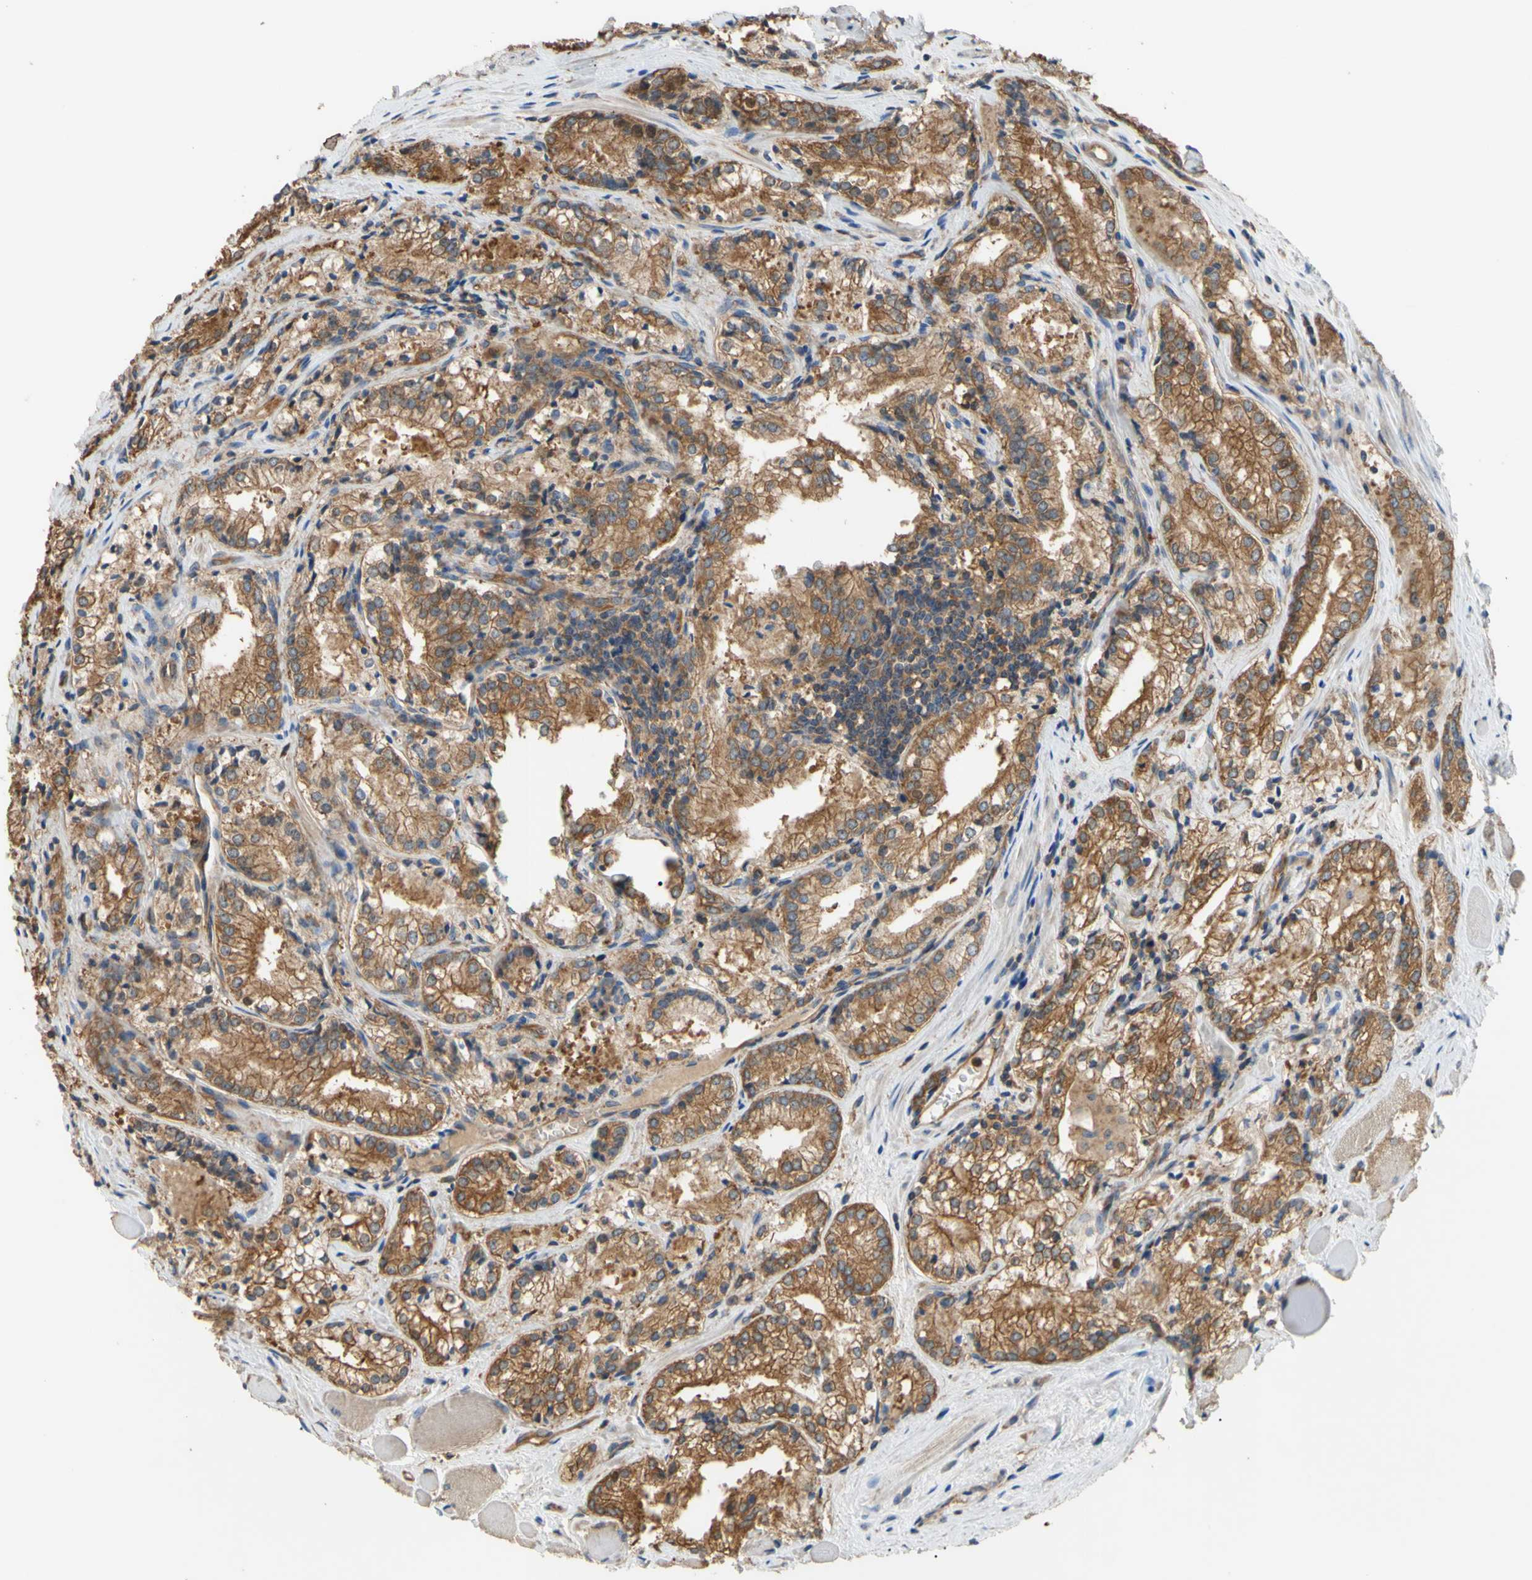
{"staining": {"intensity": "strong", "quantity": ">75%", "location": "cytoplasmic/membranous"}, "tissue": "prostate cancer", "cell_type": "Tumor cells", "image_type": "cancer", "snomed": [{"axis": "morphology", "description": "Adenocarcinoma, Low grade"}, {"axis": "topography", "description": "Prostate"}], "caption": "Protein expression analysis of human prostate cancer reveals strong cytoplasmic/membranous positivity in about >75% of tumor cells.", "gene": "CTTN", "patient": {"sex": "male", "age": 60}}